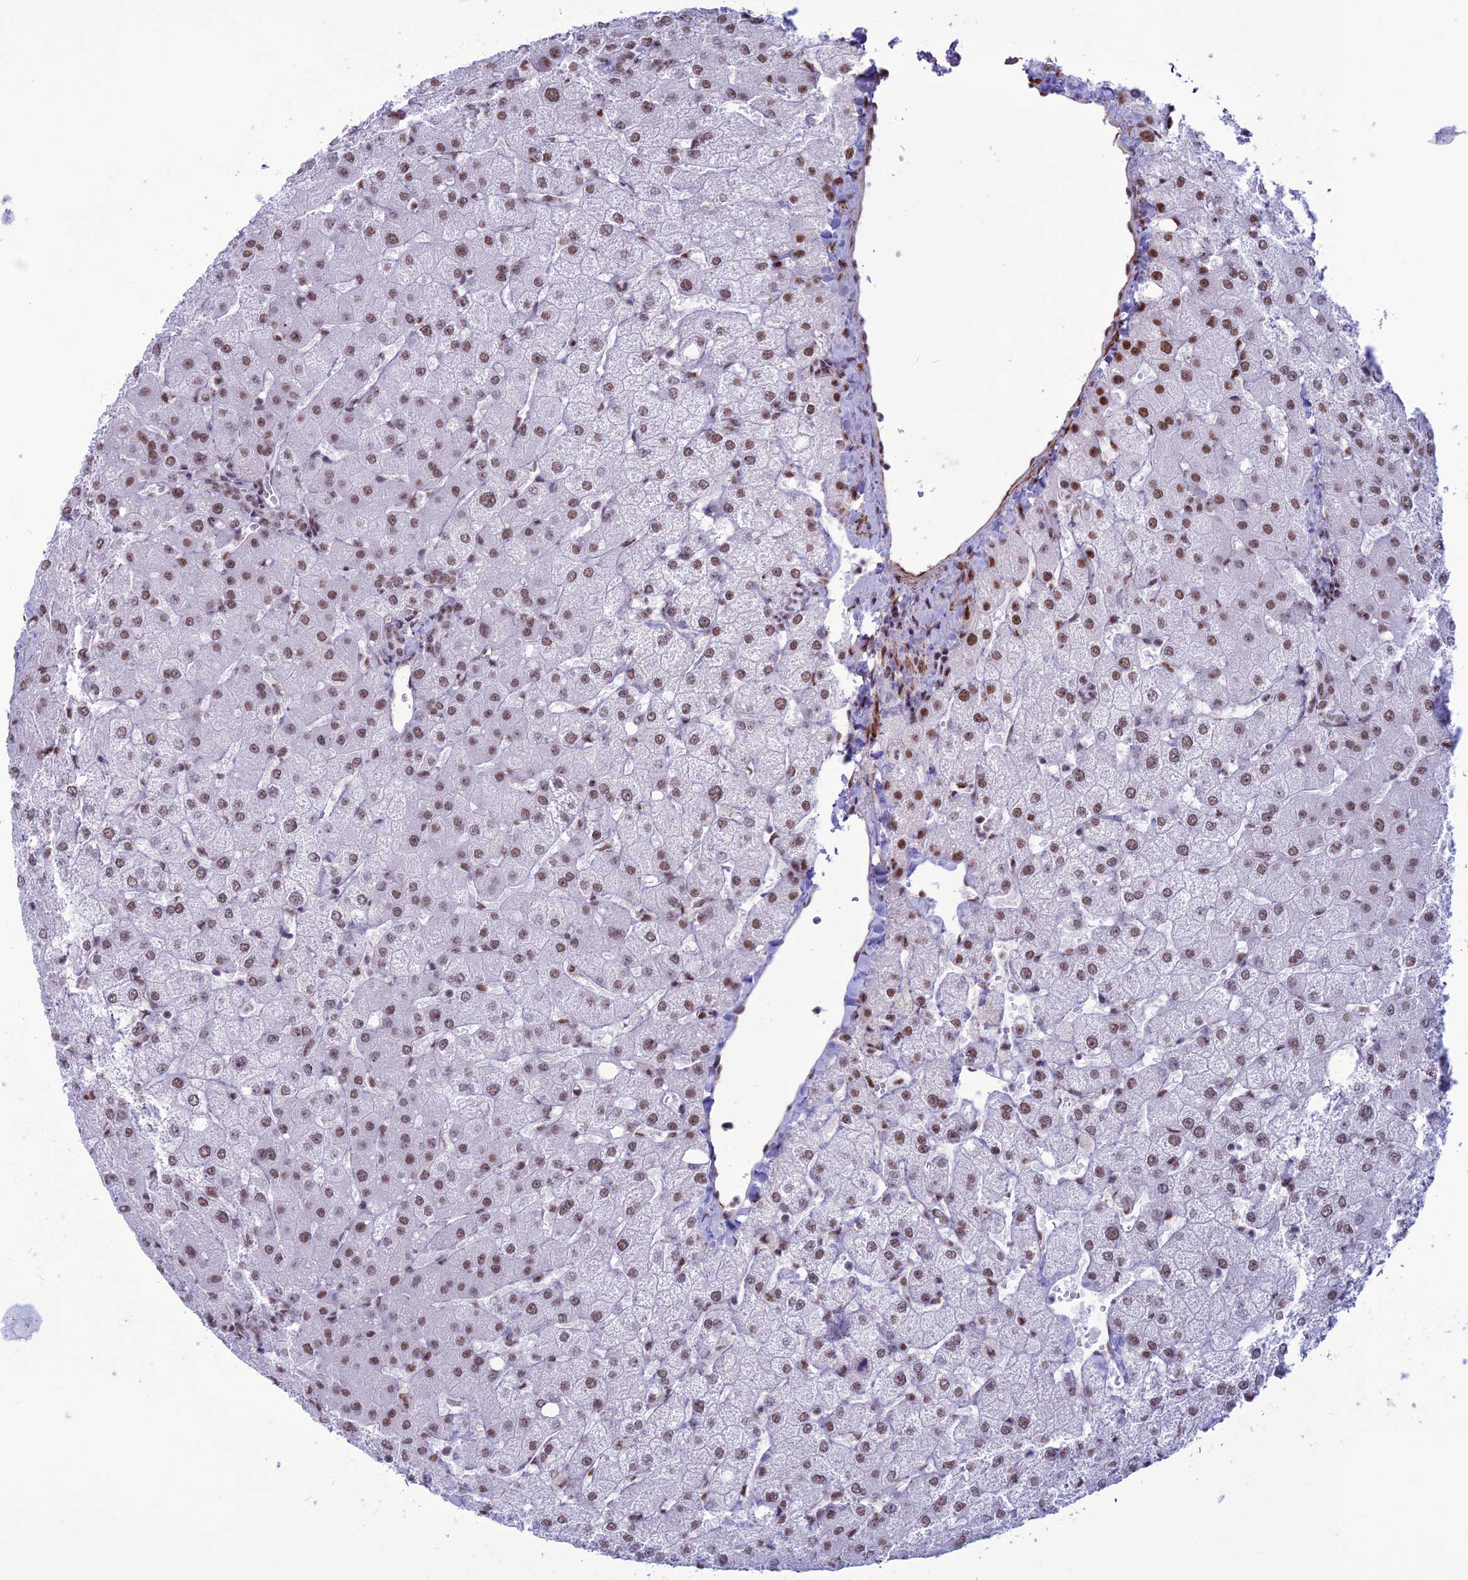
{"staining": {"intensity": "negative", "quantity": "none", "location": "none"}, "tissue": "liver", "cell_type": "Cholangiocytes", "image_type": "normal", "snomed": [{"axis": "morphology", "description": "Normal tissue, NOS"}, {"axis": "topography", "description": "Liver"}], "caption": "Immunohistochemistry (IHC) image of unremarkable liver: liver stained with DAB shows no significant protein staining in cholangiocytes.", "gene": "U2AF1", "patient": {"sex": "female", "age": 54}}